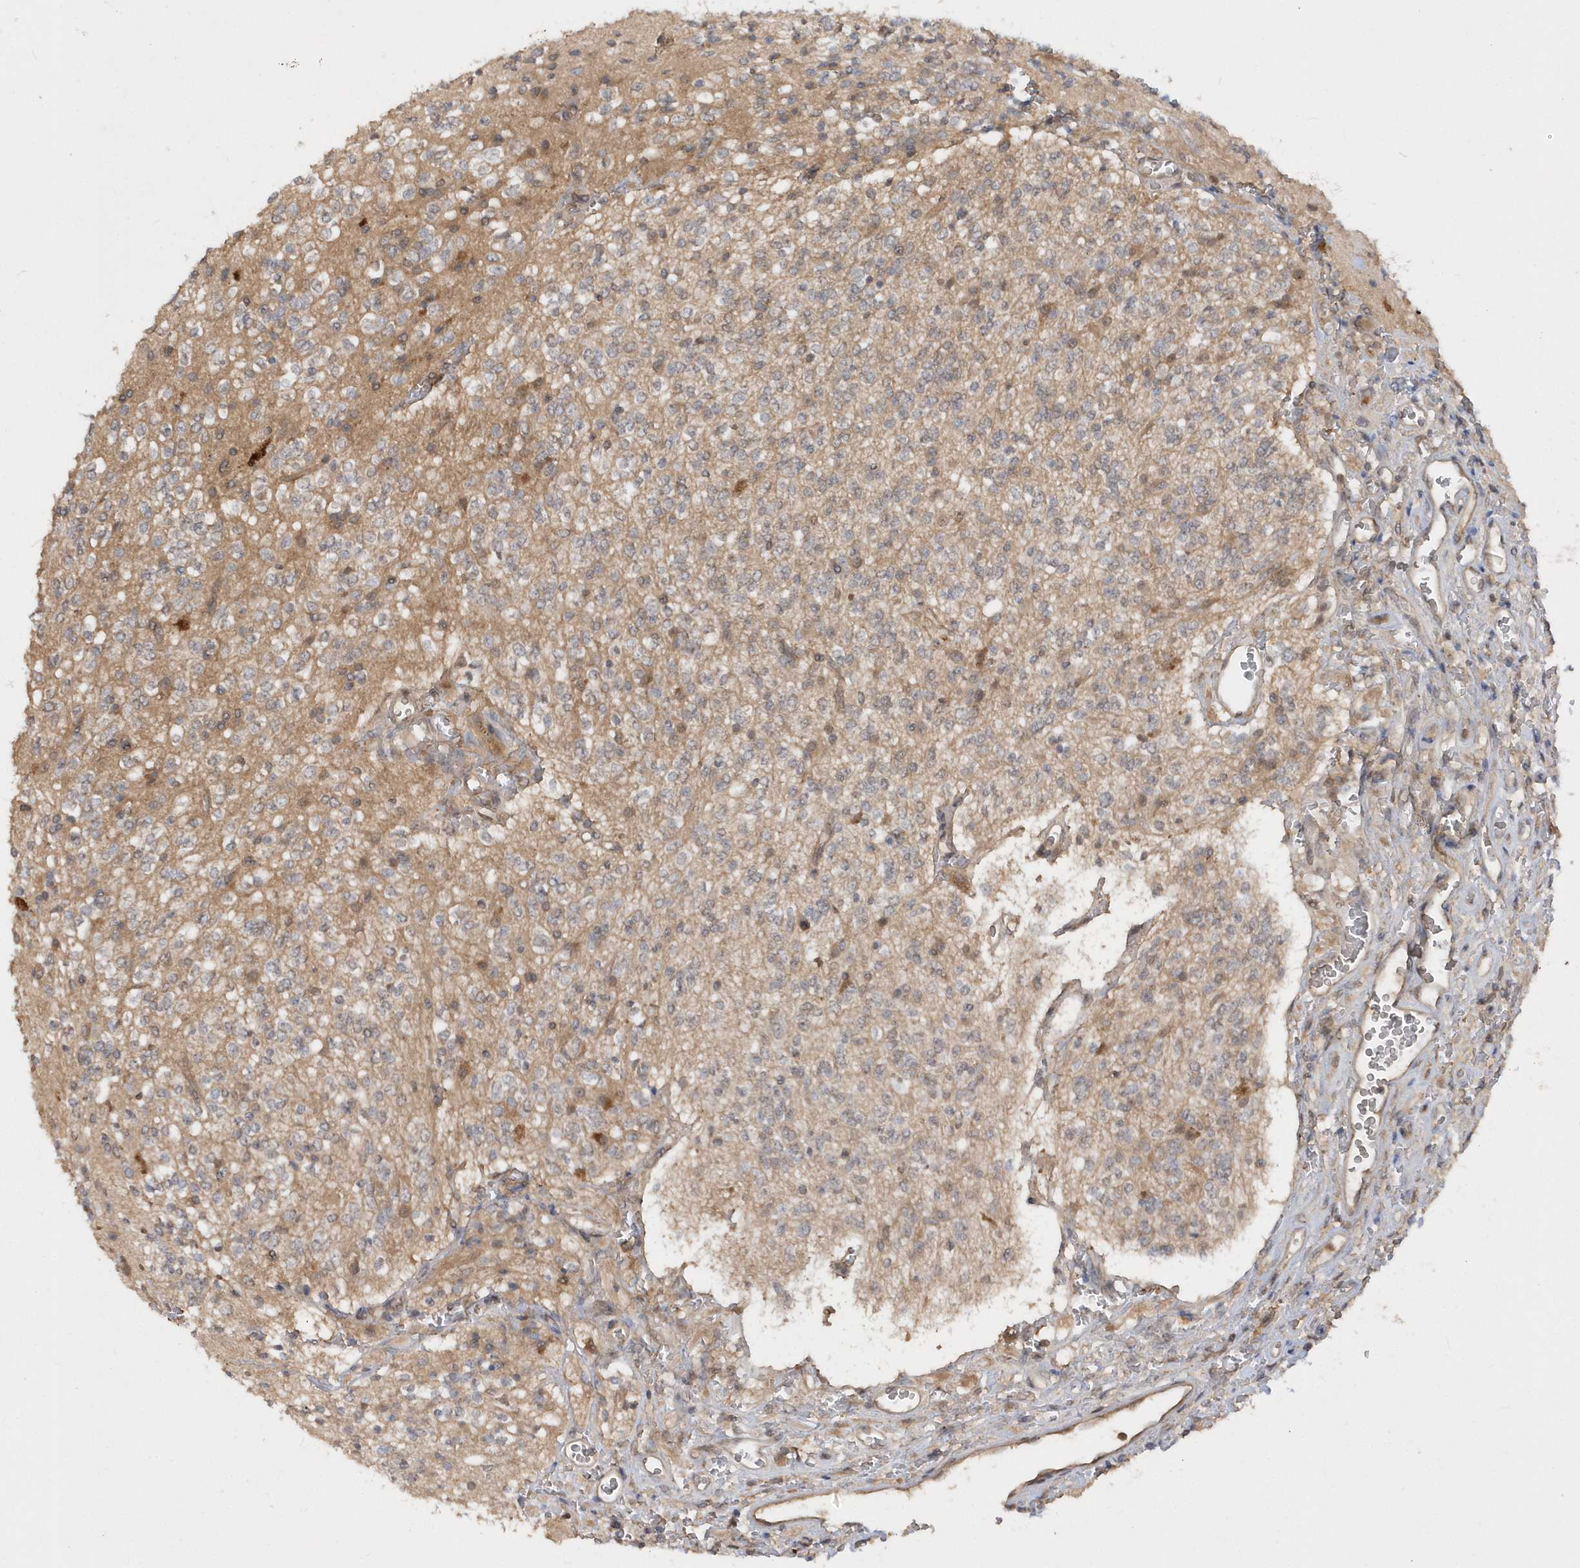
{"staining": {"intensity": "negative", "quantity": "none", "location": "none"}, "tissue": "glioma", "cell_type": "Tumor cells", "image_type": "cancer", "snomed": [{"axis": "morphology", "description": "Glioma, malignant, High grade"}, {"axis": "topography", "description": "Brain"}], "caption": "Immunohistochemistry (IHC) of human glioma shows no expression in tumor cells. Nuclei are stained in blue.", "gene": "RPE", "patient": {"sex": "male", "age": 34}}